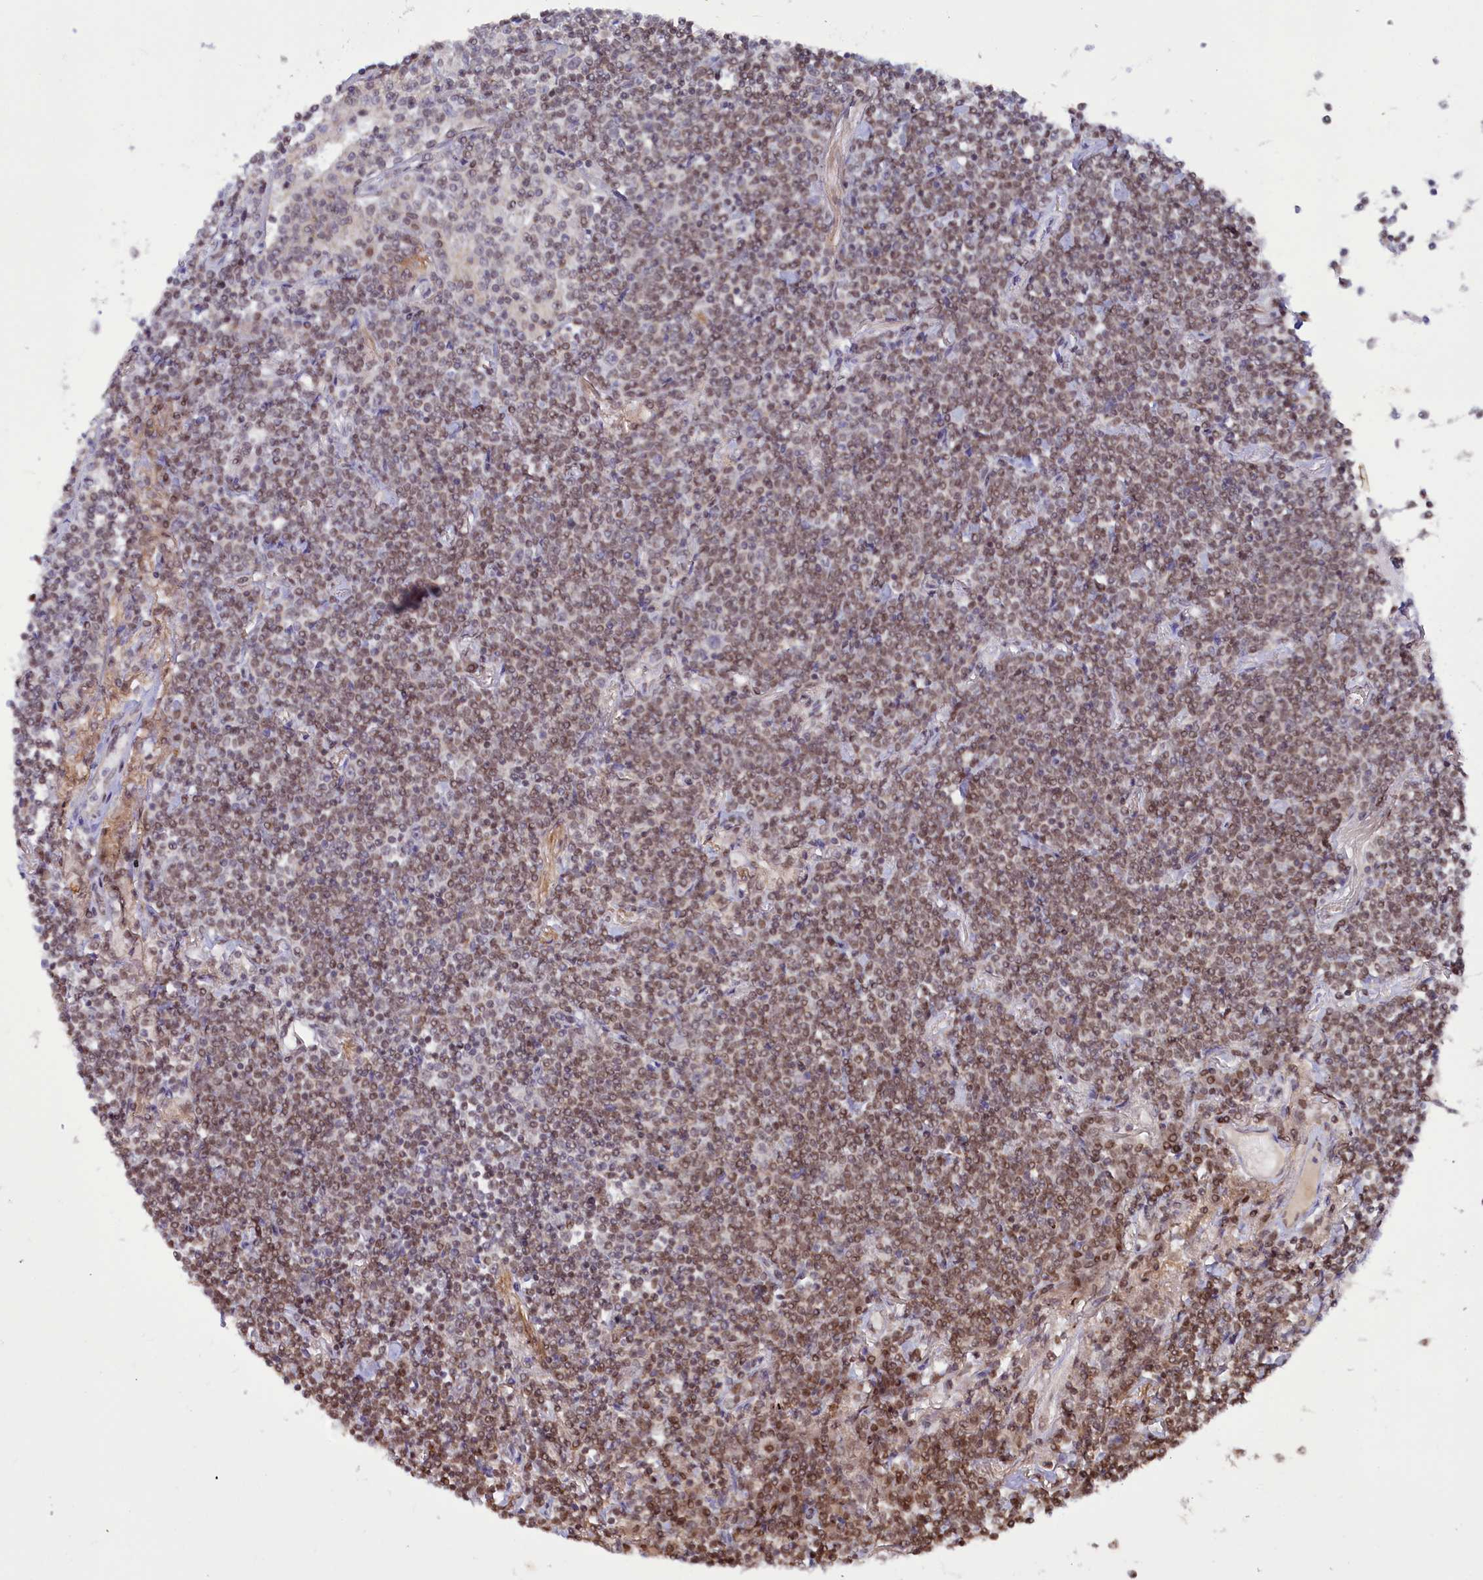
{"staining": {"intensity": "moderate", "quantity": ">75%", "location": "nuclear"}, "tissue": "lymphoma", "cell_type": "Tumor cells", "image_type": "cancer", "snomed": [{"axis": "morphology", "description": "Malignant lymphoma, non-Hodgkin's type, Low grade"}, {"axis": "topography", "description": "Lung"}], "caption": "Lymphoma stained for a protein reveals moderate nuclear positivity in tumor cells. (IHC, brightfield microscopy, high magnification).", "gene": "PHC3", "patient": {"sex": "female", "age": 71}}